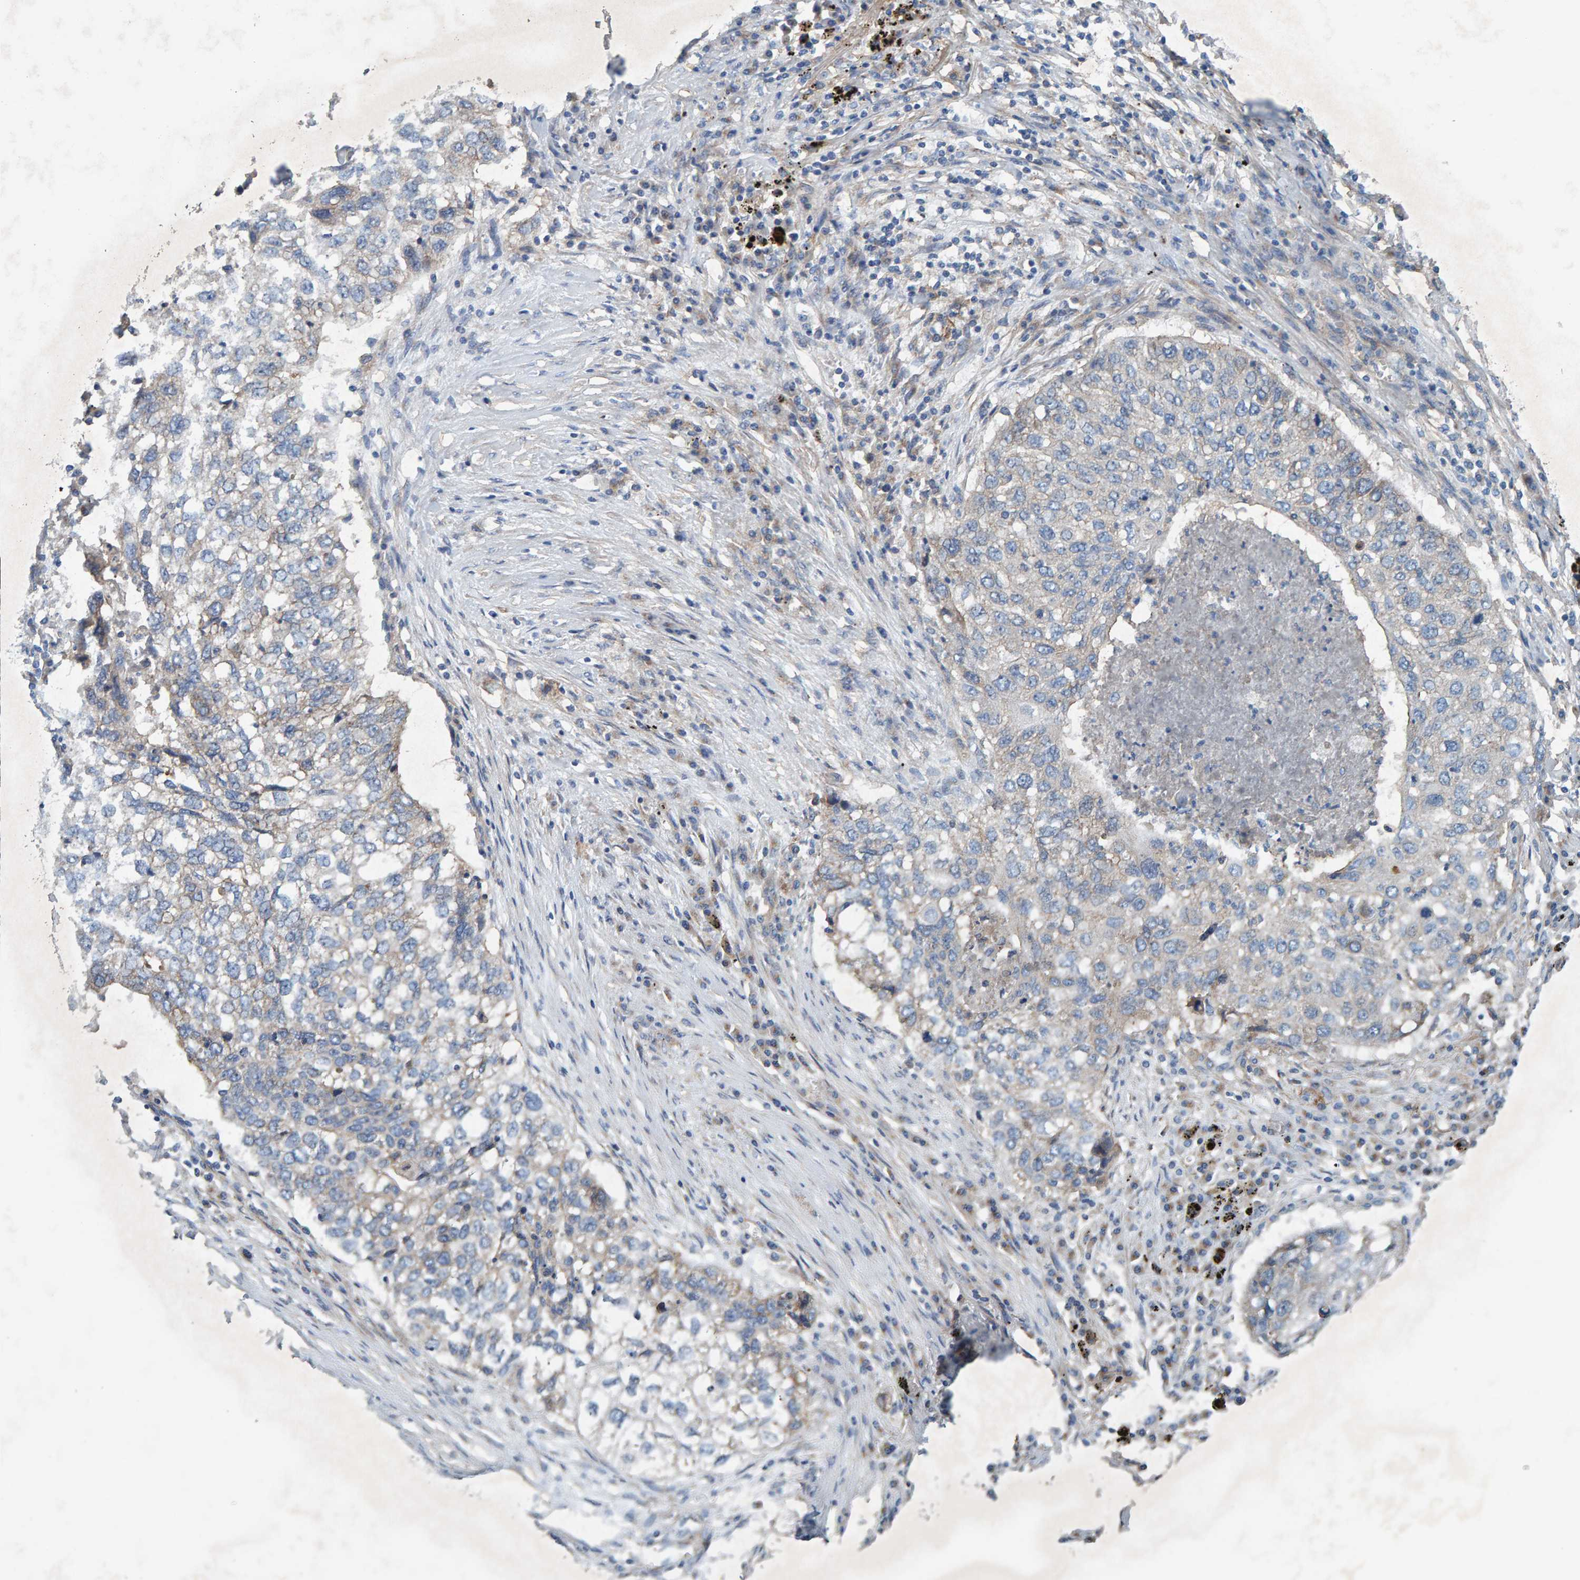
{"staining": {"intensity": "weak", "quantity": "<25%", "location": "cytoplasmic/membranous"}, "tissue": "lung cancer", "cell_type": "Tumor cells", "image_type": "cancer", "snomed": [{"axis": "morphology", "description": "Squamous cell carcinoma, NOS"}, {"axis": "topography", "description": "Lung"}], "caption": "Tumor cells are negative for brown protein staining in lung cancer (squamous cell carcinoma).", "gene": "MKLN1", "patient": {"sex": "female", "age": 63}}